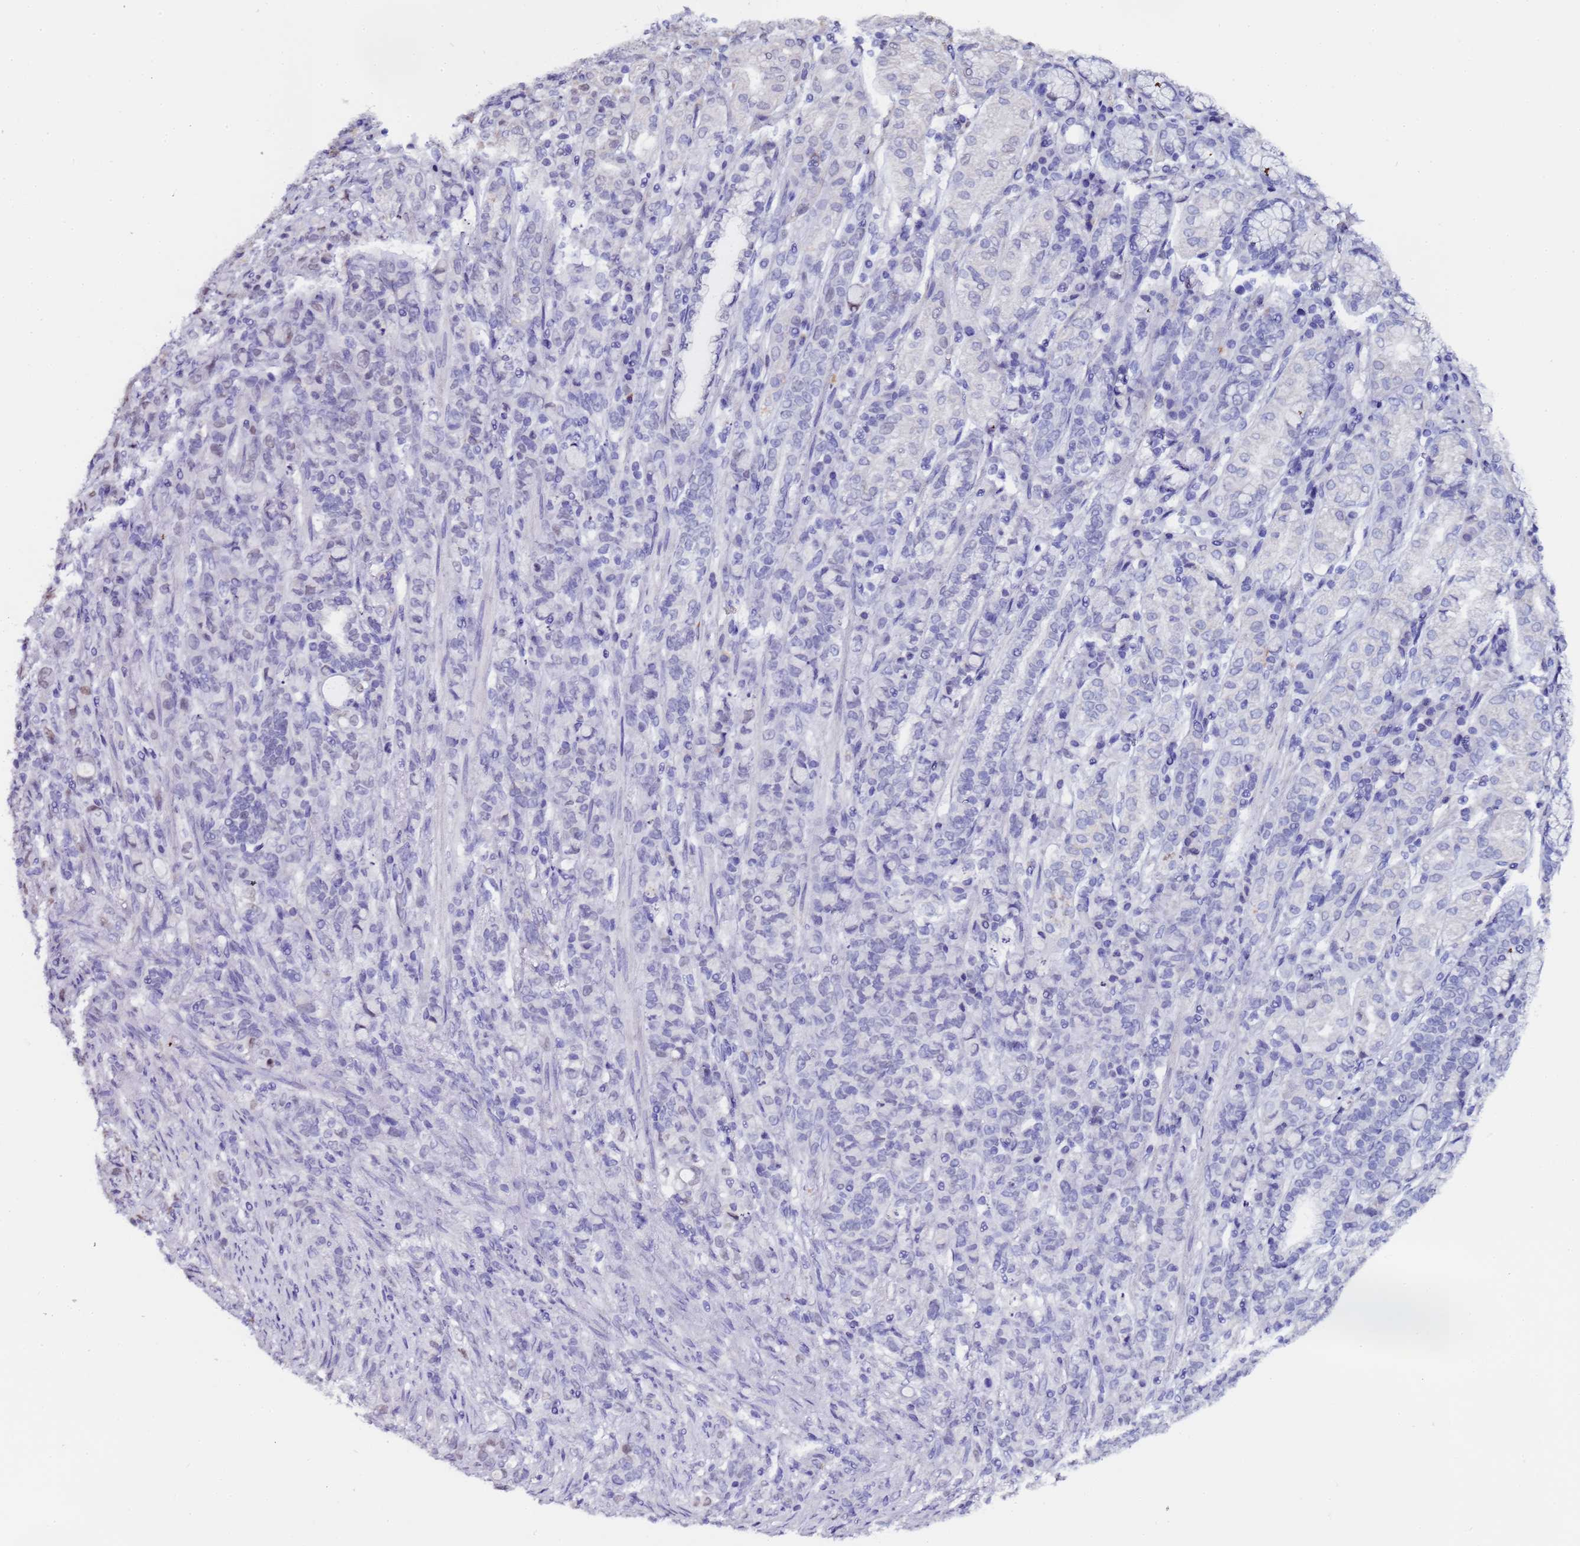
{"staining": {"intensity": "negative", "quantity": "none", "location": "none"}, "tissue": "stomach cancer", "cell_type": "Tumor cells", "image_type": "cancer", "snomed": [{"axis": "morphology", "description": "Adenocarcinoma, NOS"}, {"axis": "topography", "description": "Stomach"}], "caption": "A micrograph of human stomach adenocarcinoma is negative for staining in tumor cells.", "gene": "CTRC", "patient": {"sex": "female", "age": 79}}